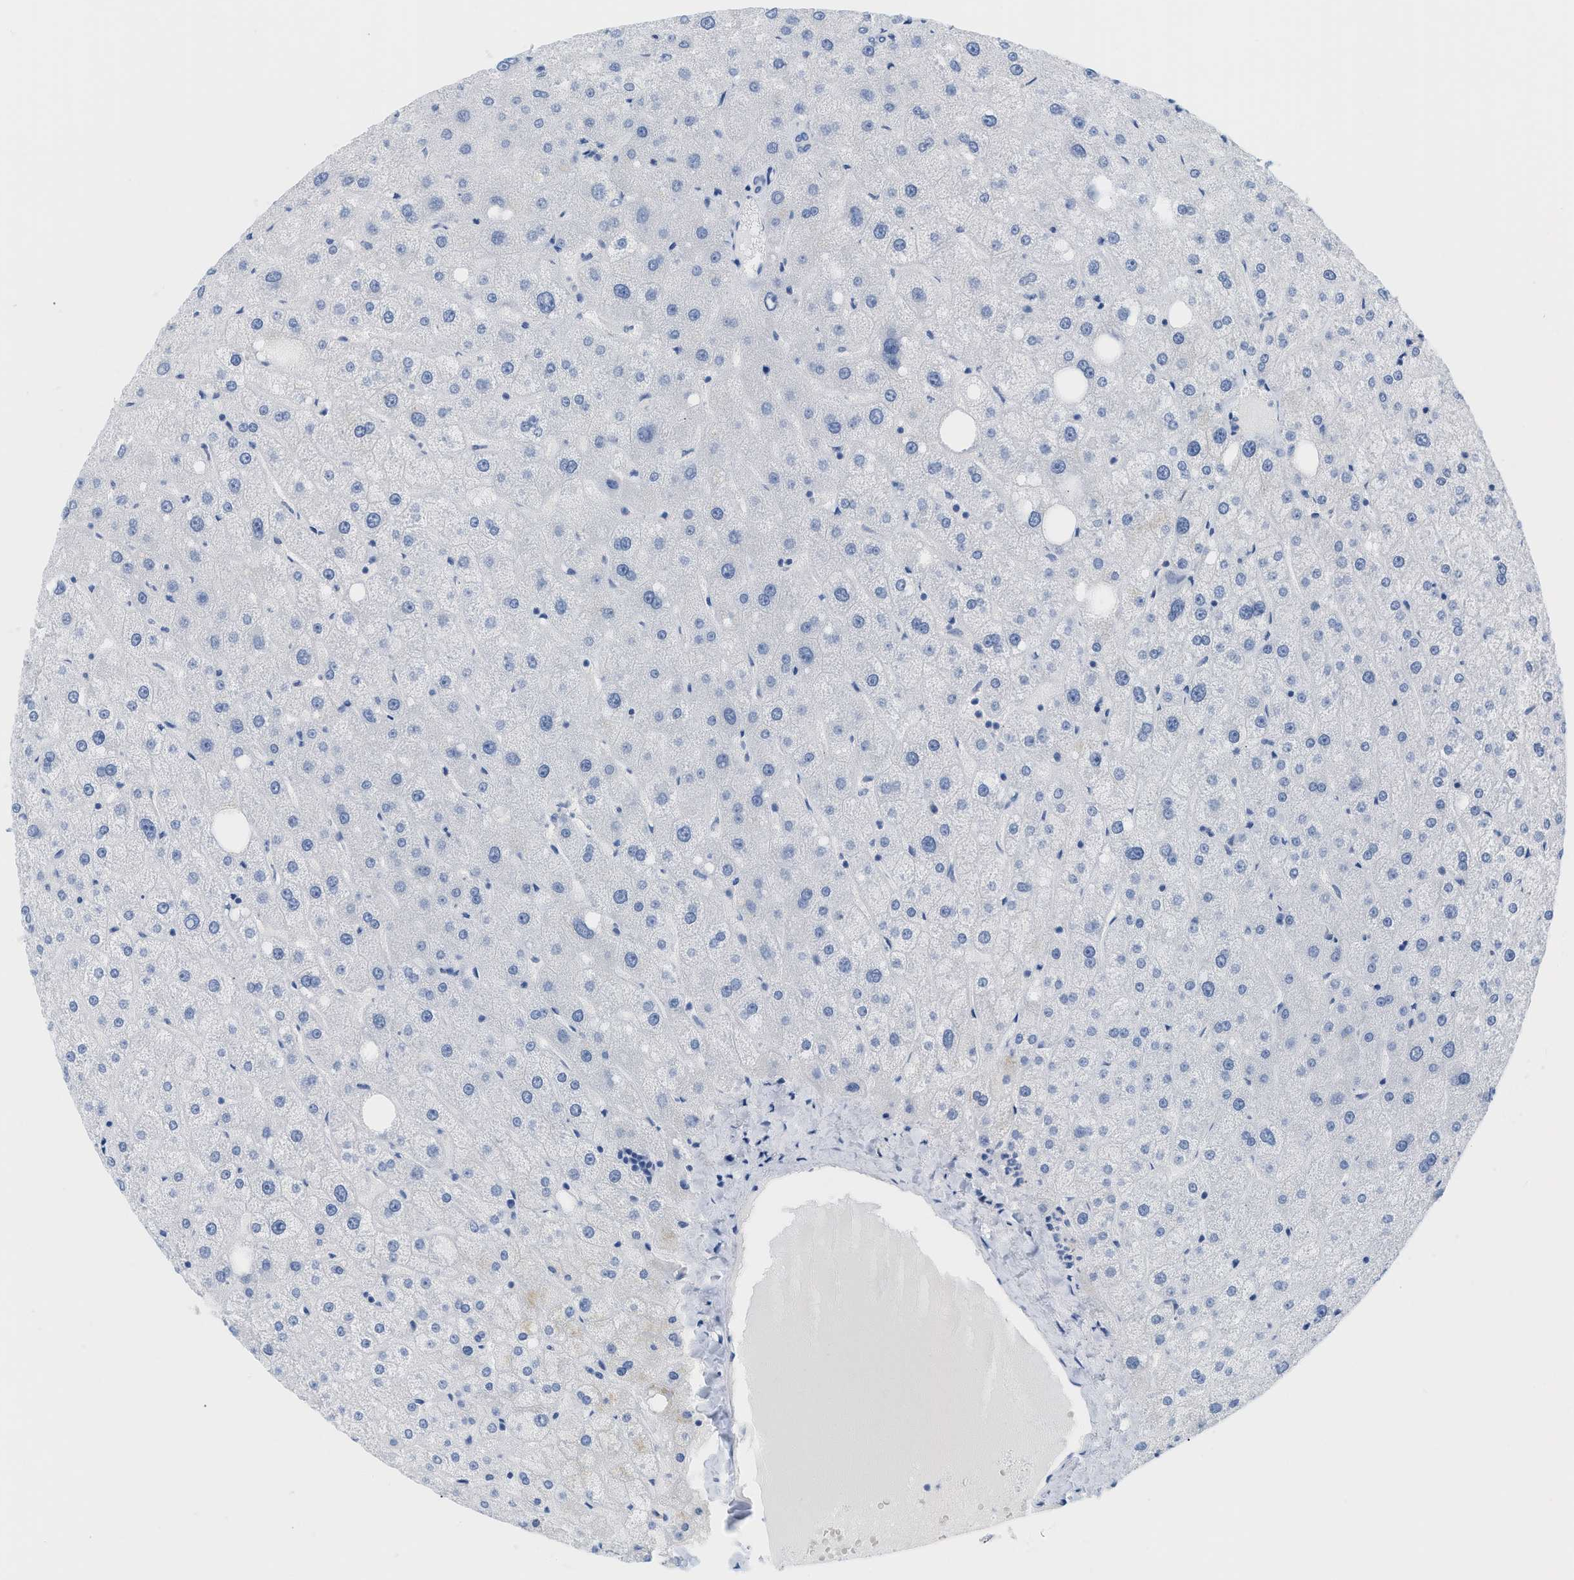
{"staining": {"intensity": "negative", "quantity": "none", "location": "none"}, "tissue": "liver", "cell_type": "Cholangiocytes", "image_type": "normal", "snomed": [{"axis": "morphology", "description": "Normal tissue, NOS"}, {"axis": "topography", "description": "Liver"}], "caption": "Immunohistochemistry micrograph of unremarkable liver: liver stained with DAB (3,3'-diaminobenzidine) reveals no significant protein staining in cholangiocytes.", "gene": "PAPPA", "patient": {"sex": "male", "age": 73}}